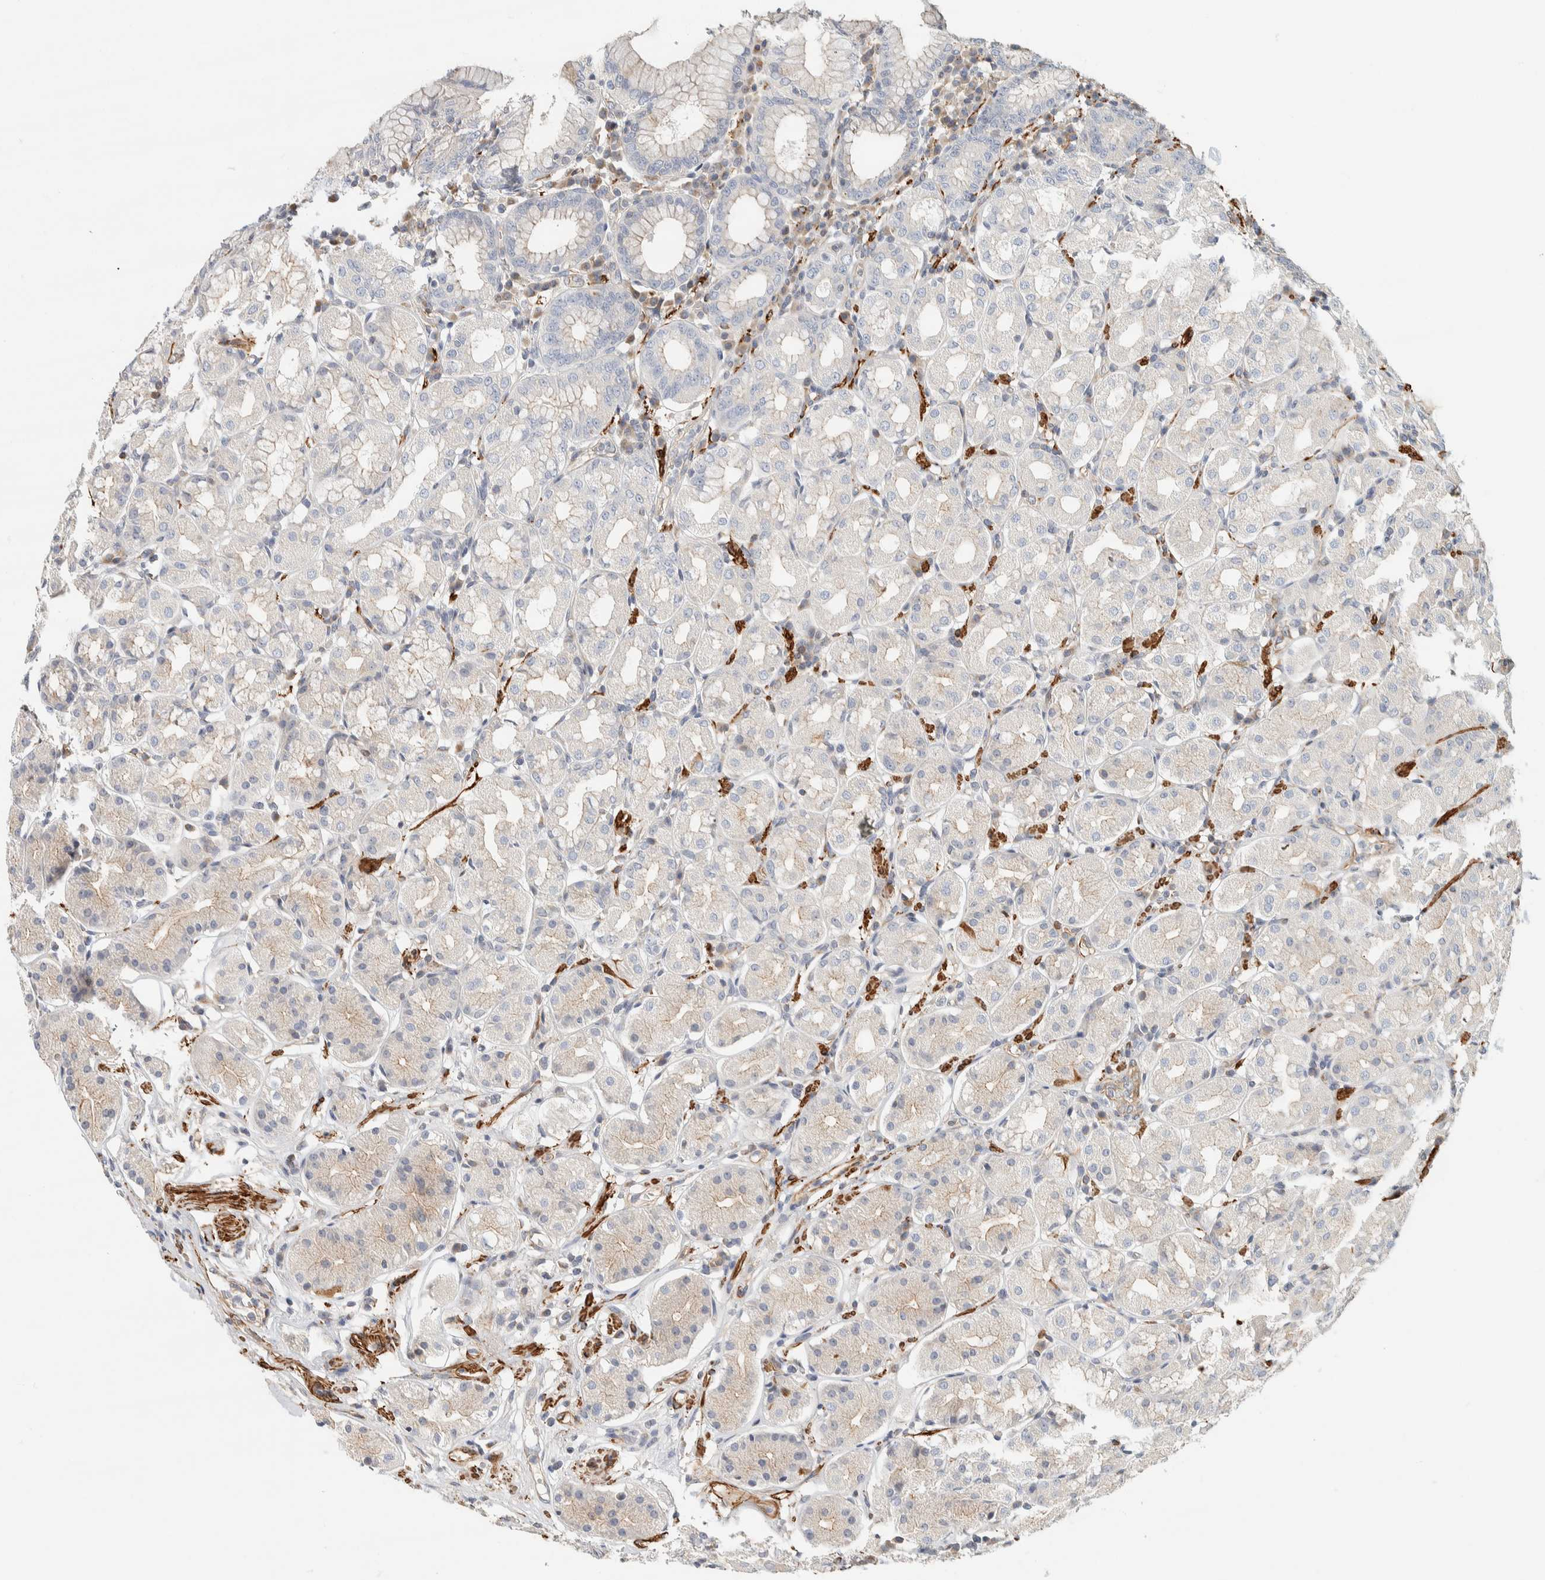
{"staining": {"intensity": "weak", "quantity": "<25%", "location": "cytoplasmic/membranous"}, "tissue": "stomach", "cell_type": "Glandular cells", "image_type": "normal", "snomed": [{"axis": "morphology", "description": "Normal tissue, NOS"}, {"axis": "topography", "description": "Stomach"}, {"axis": "topography", "description": "Stomach, lower"}], "caption": "This is a image of immunohistochemistry staining of normal stomach, which shows no positivity in glandular cells.", "gene": "CDR2", "patient": {"sex": "female", "age": 56}}